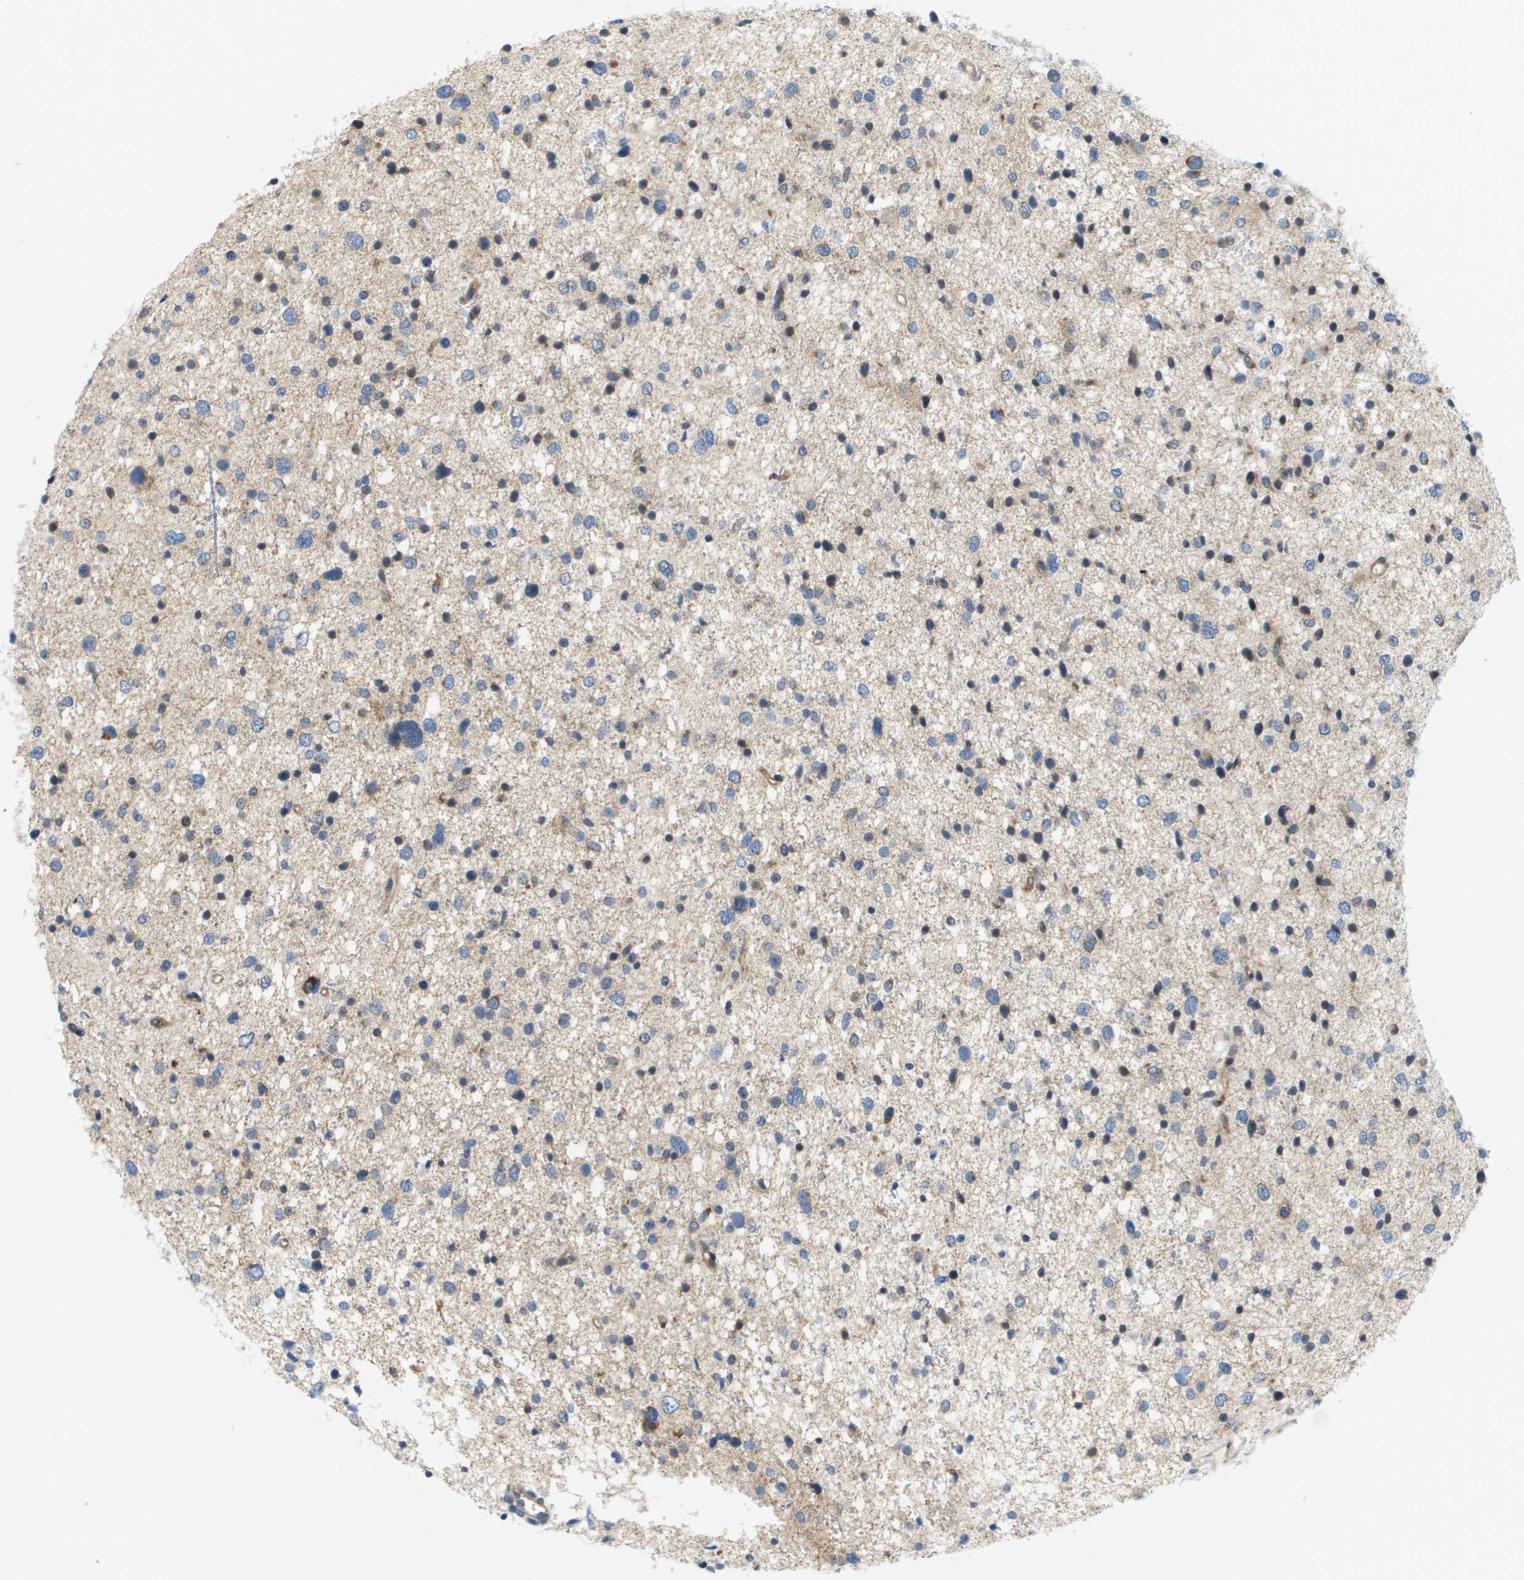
{"staining": {"intensity": "negative", "quantity": "none", "location": "none"}, "tissue": "glioma", "cell_type": "Tumor cells", "image_type": "cancer", "snomed": [{"axis": "morphology", "description": "Glioma, malignant, Low grade"}, {"axis": "topography", "description": "Brain"}], "caption": "Immunohistochemistry (IHC) of glioma demonstrates no positivity in tumor cells.", "gene": "KRT23", "patient": {"sex": "female", "age": 37}}